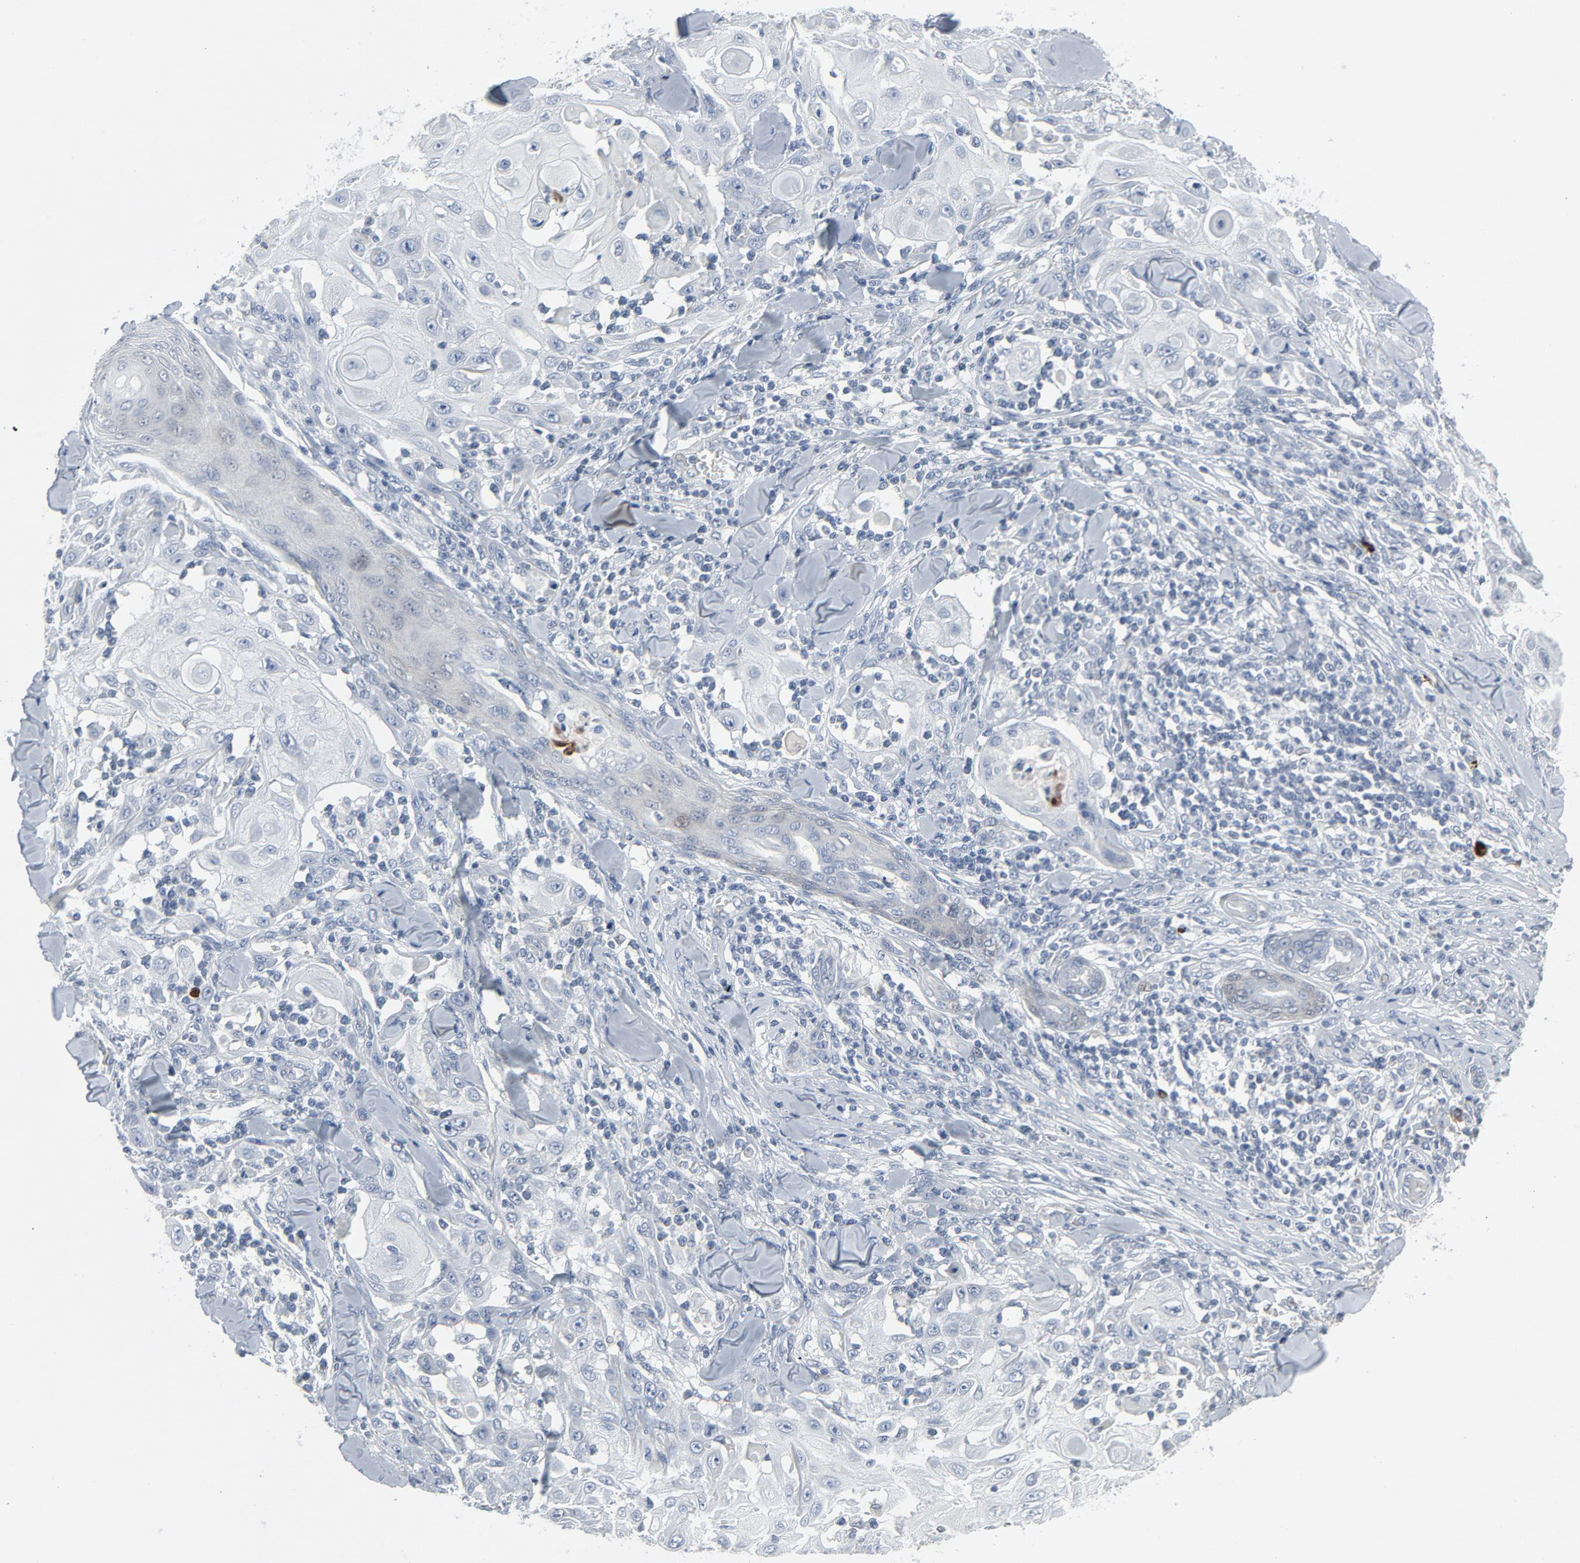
{"staining": {"intensity": "negative", "quantity": "none", "location": "none"}, "tissue": "skin cancer", "cell_type": "Tumor cells", "image_type": "cancer", "snomed": [{"axis": "morphology", "description": "Squamous cell carcinoma, NOS"}, {"axis": "topography", "description": "Skin"}], "caption": "Immunohistochemistry (IHC) photomicrograph of skin cancer (squamous cell carcinoma) stained for a protein (brown), which reveals no positivity in tumor cells.", "gene": "GPX2", "patient": {"sex": "male", "age": 24}}